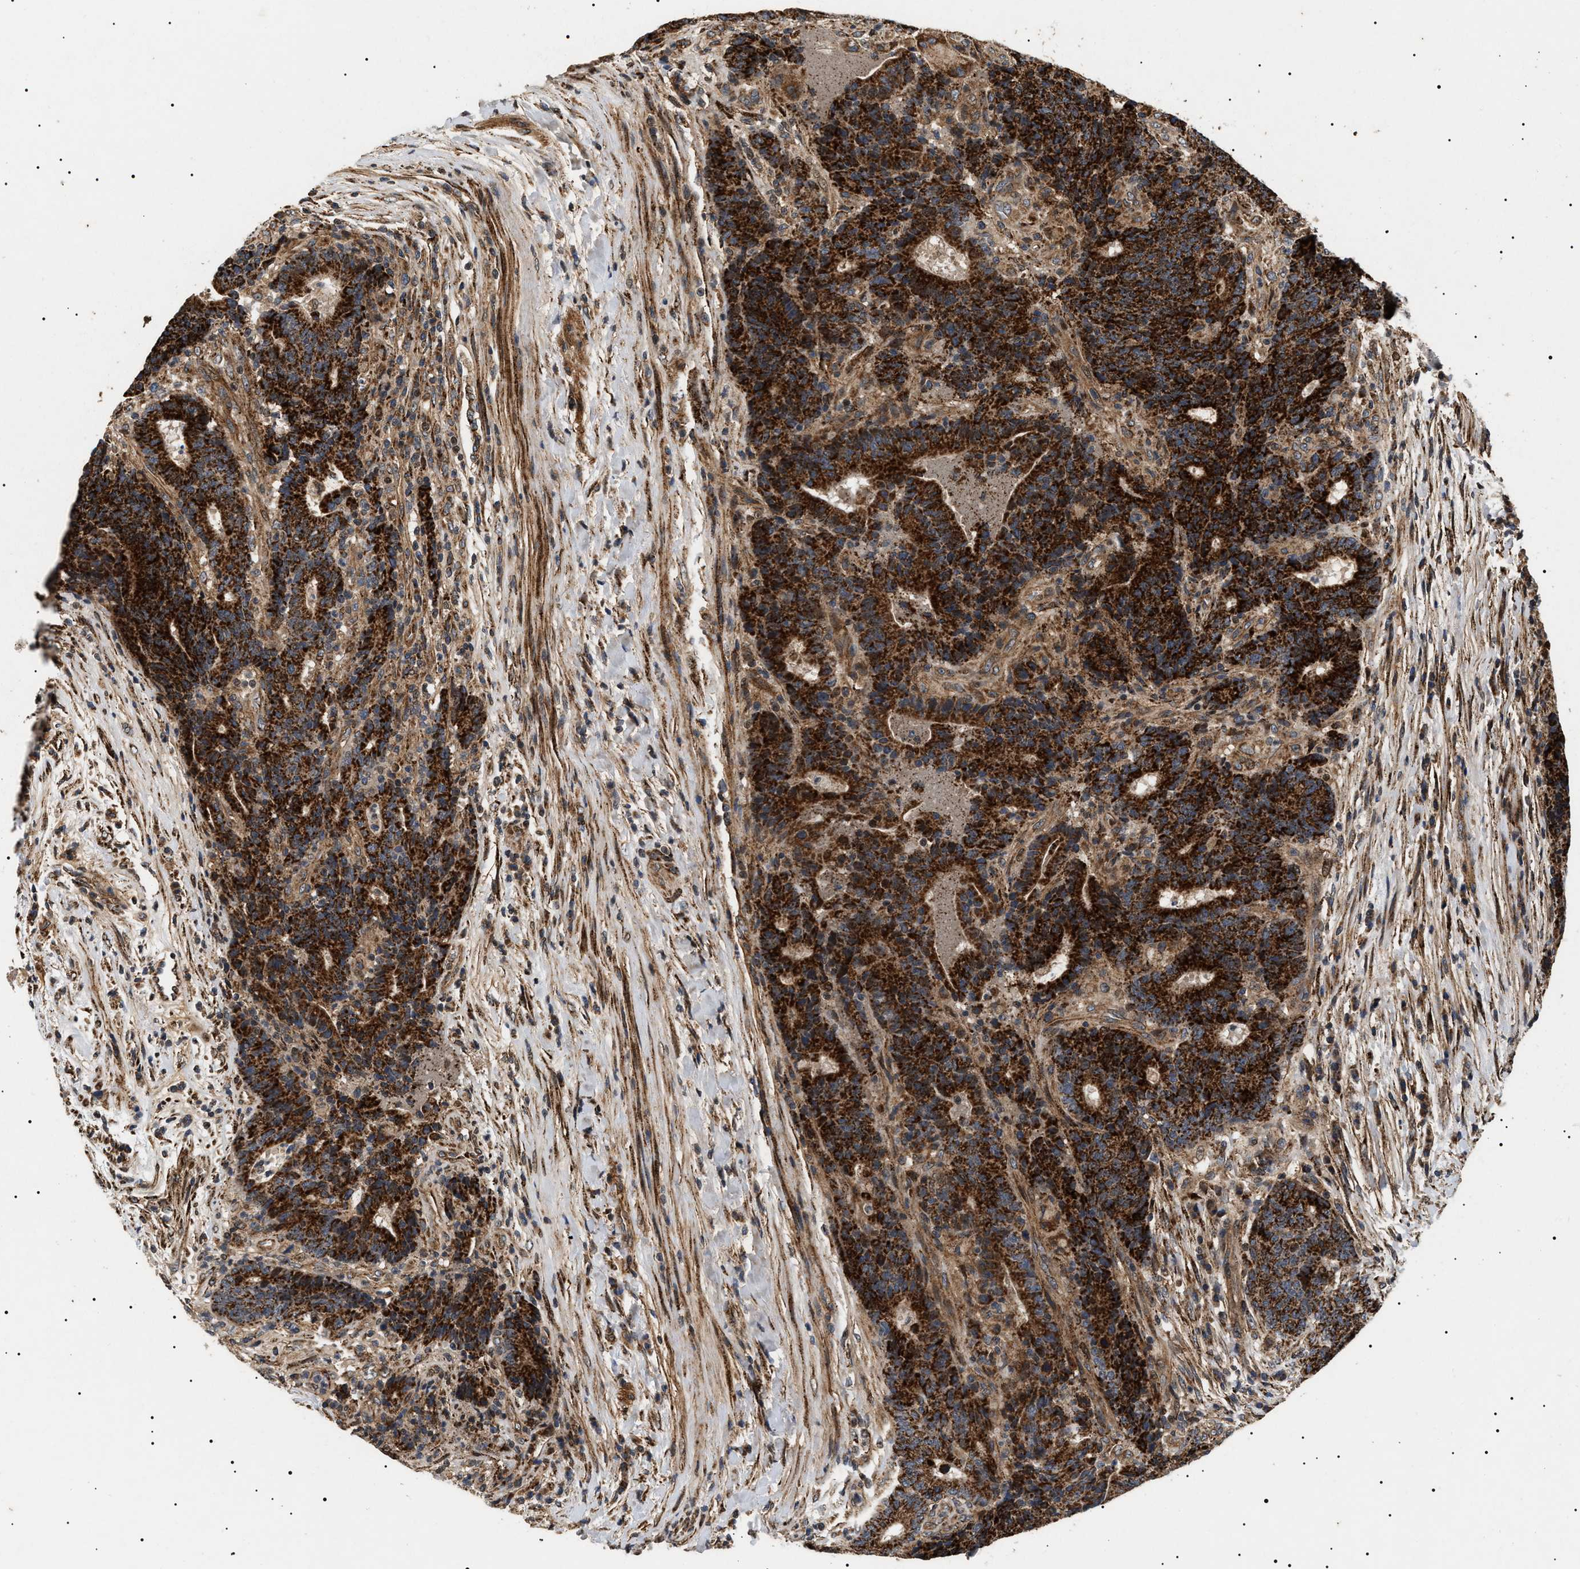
{"staining": {"intensity": "strong", "quantity": ">75%", "location": "cytoplasmic/membranous"}, "tissue": "colorectal cancer", "cell_type": "Tumor cells", "image_type": "cancer", "snomed": [{"axis": "morphology", "description": "Normal tissue, NOS"}, {"axis": "morphology", "description": "Adenocarcinoma, NOS"}, {"axis": "topography", "description": "Colon"}], "caption": "Human colorectal adenocarcinoma stained with a protein marker demonstrates strong staining in tumor cells.", "gene": "ZBTB26", "patient": {"sex": "female", "age": 75}}